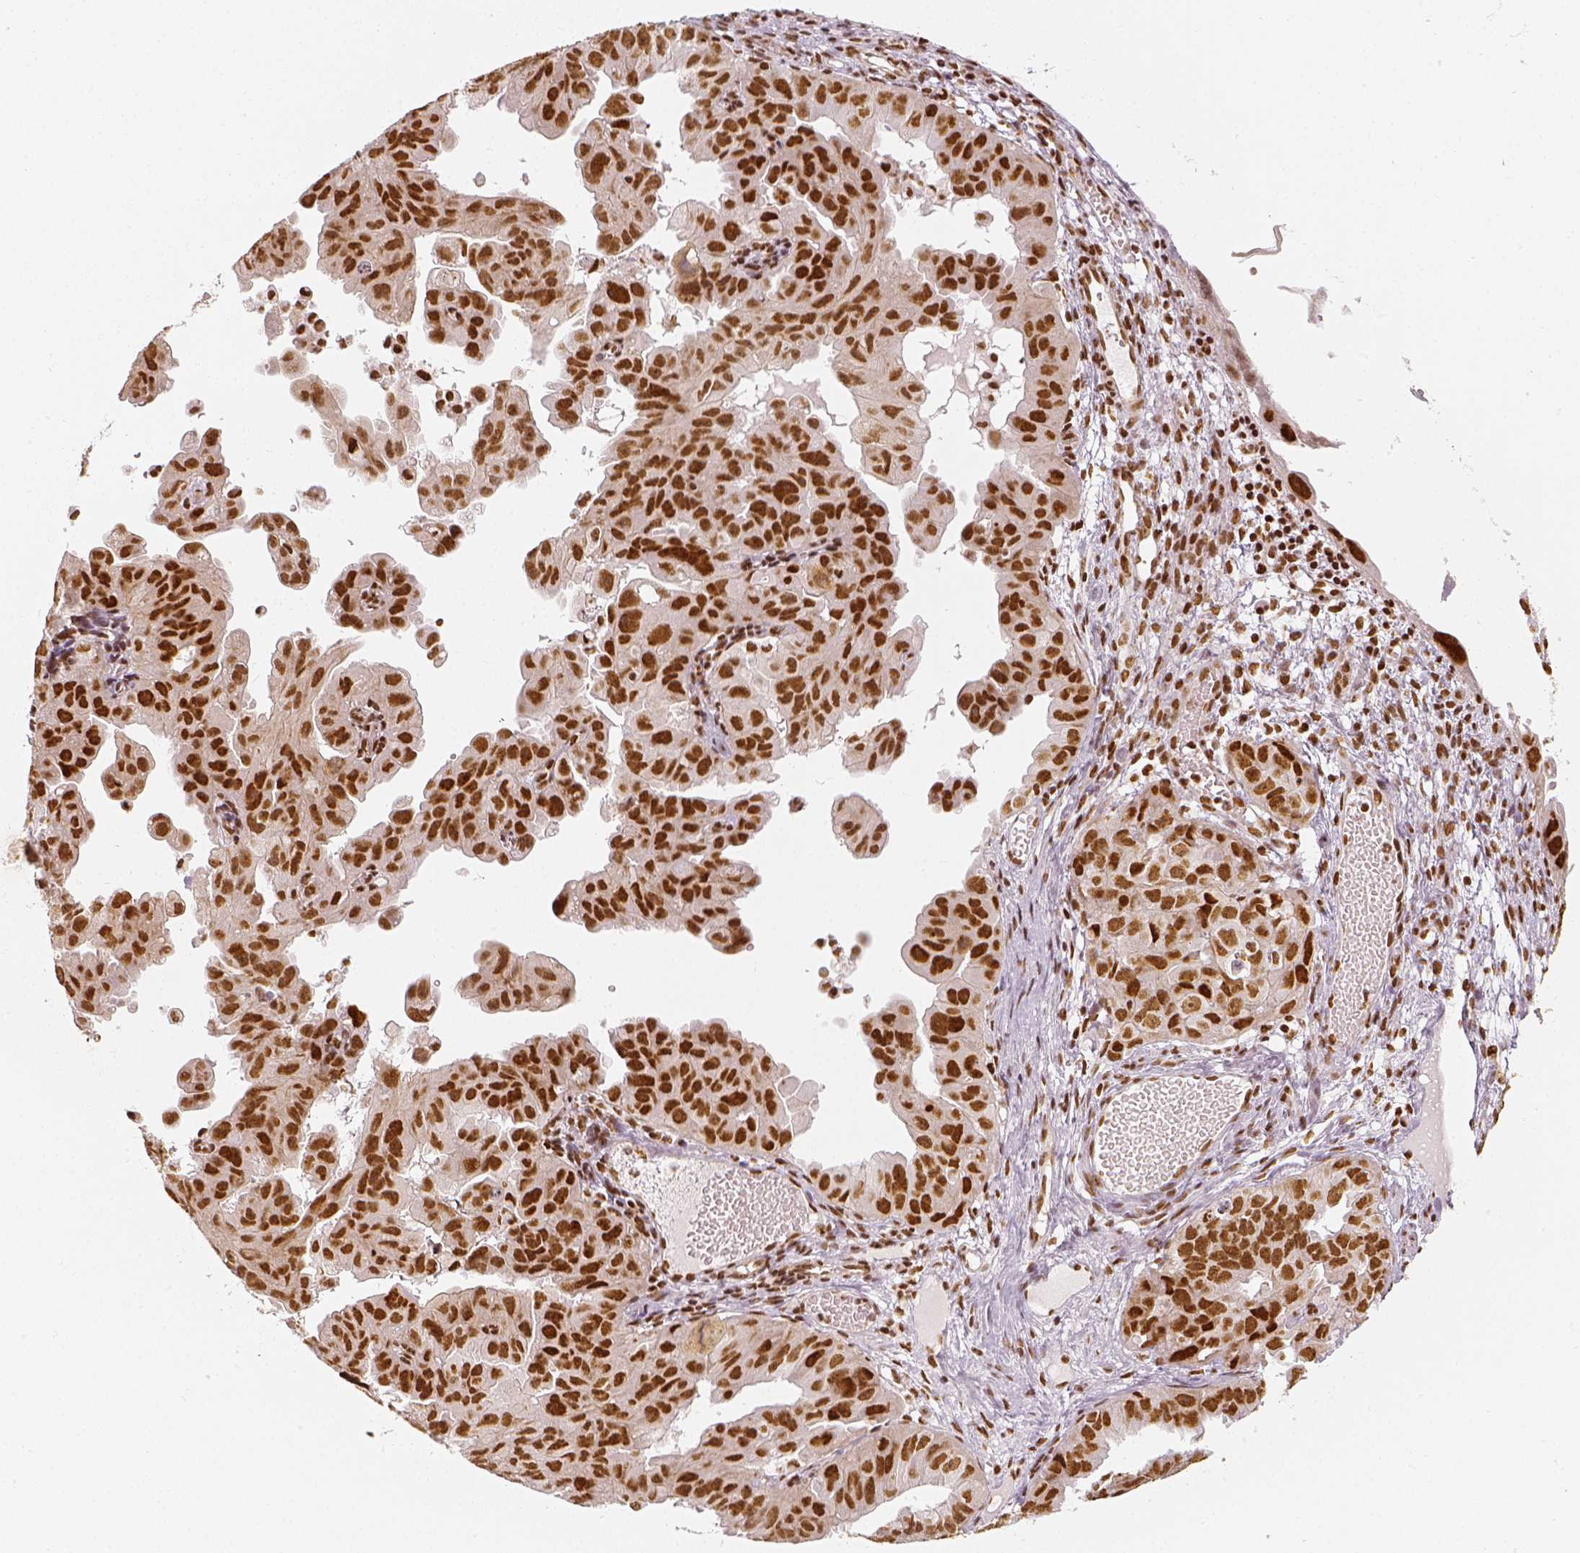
{"staining": {"intensity": "strong", "quantity": ">75%", "location": "nuclear"}, "tissue": "ovarian cancer", "cell_type": "Tumor cells", "image_type": "cancer", "snomed": [{"axis": "morphology", "description": "Carcinoma, endometroid"}, {"axis": "topography", "description": "Ovary"}], "caption": "Immunohistochemistry (IHC) histopathology image of human endometroid carcinoma (ovarian) stained for a protein (brown), which displays high levels of strong nuclear positivity in approximately >75% of tumor cells.", "gene": "KDM5B", "patient": {"sex": "female", "age": 85}}